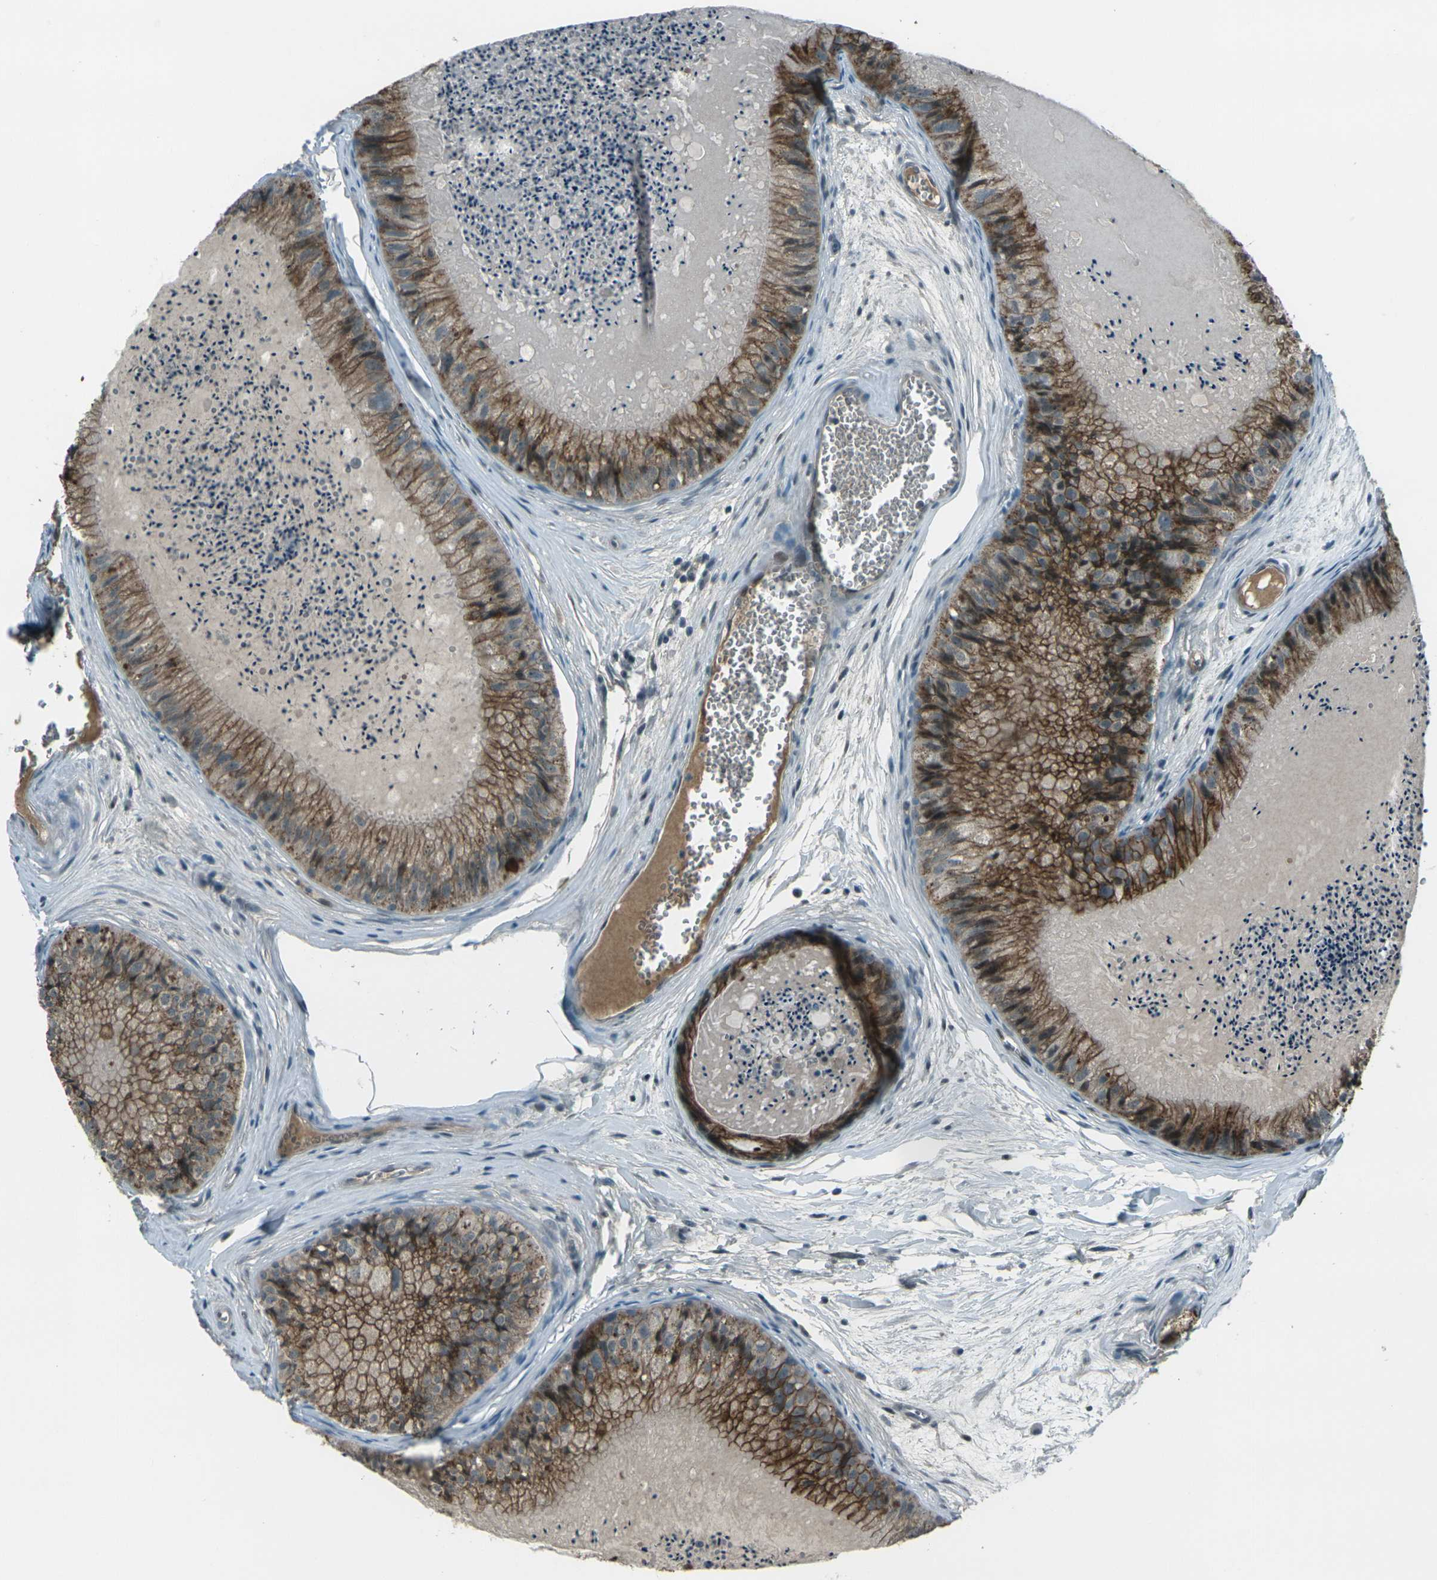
{"staining": {"intensity": "moderate", "quantity": ">75%", "location": "cytoplasmic/membranous"}, "tissue": "epididymis", "cell_type": "Glandular cells", "image_type": "normal", "snomed": [{"axis": "morphology", "description": "Normal tissue, NOS"}, {"axis": "topography", "description": "Epididymis"}], "caption": "There is medium levels of moderate cytoplasmic/membranous staining in glandular cells of unremarkable epididymis, as demonstrated by immunohistochemical staining (brown color).", "gene": "GPR19", "patient": {"sex": "male", "age": 31}}